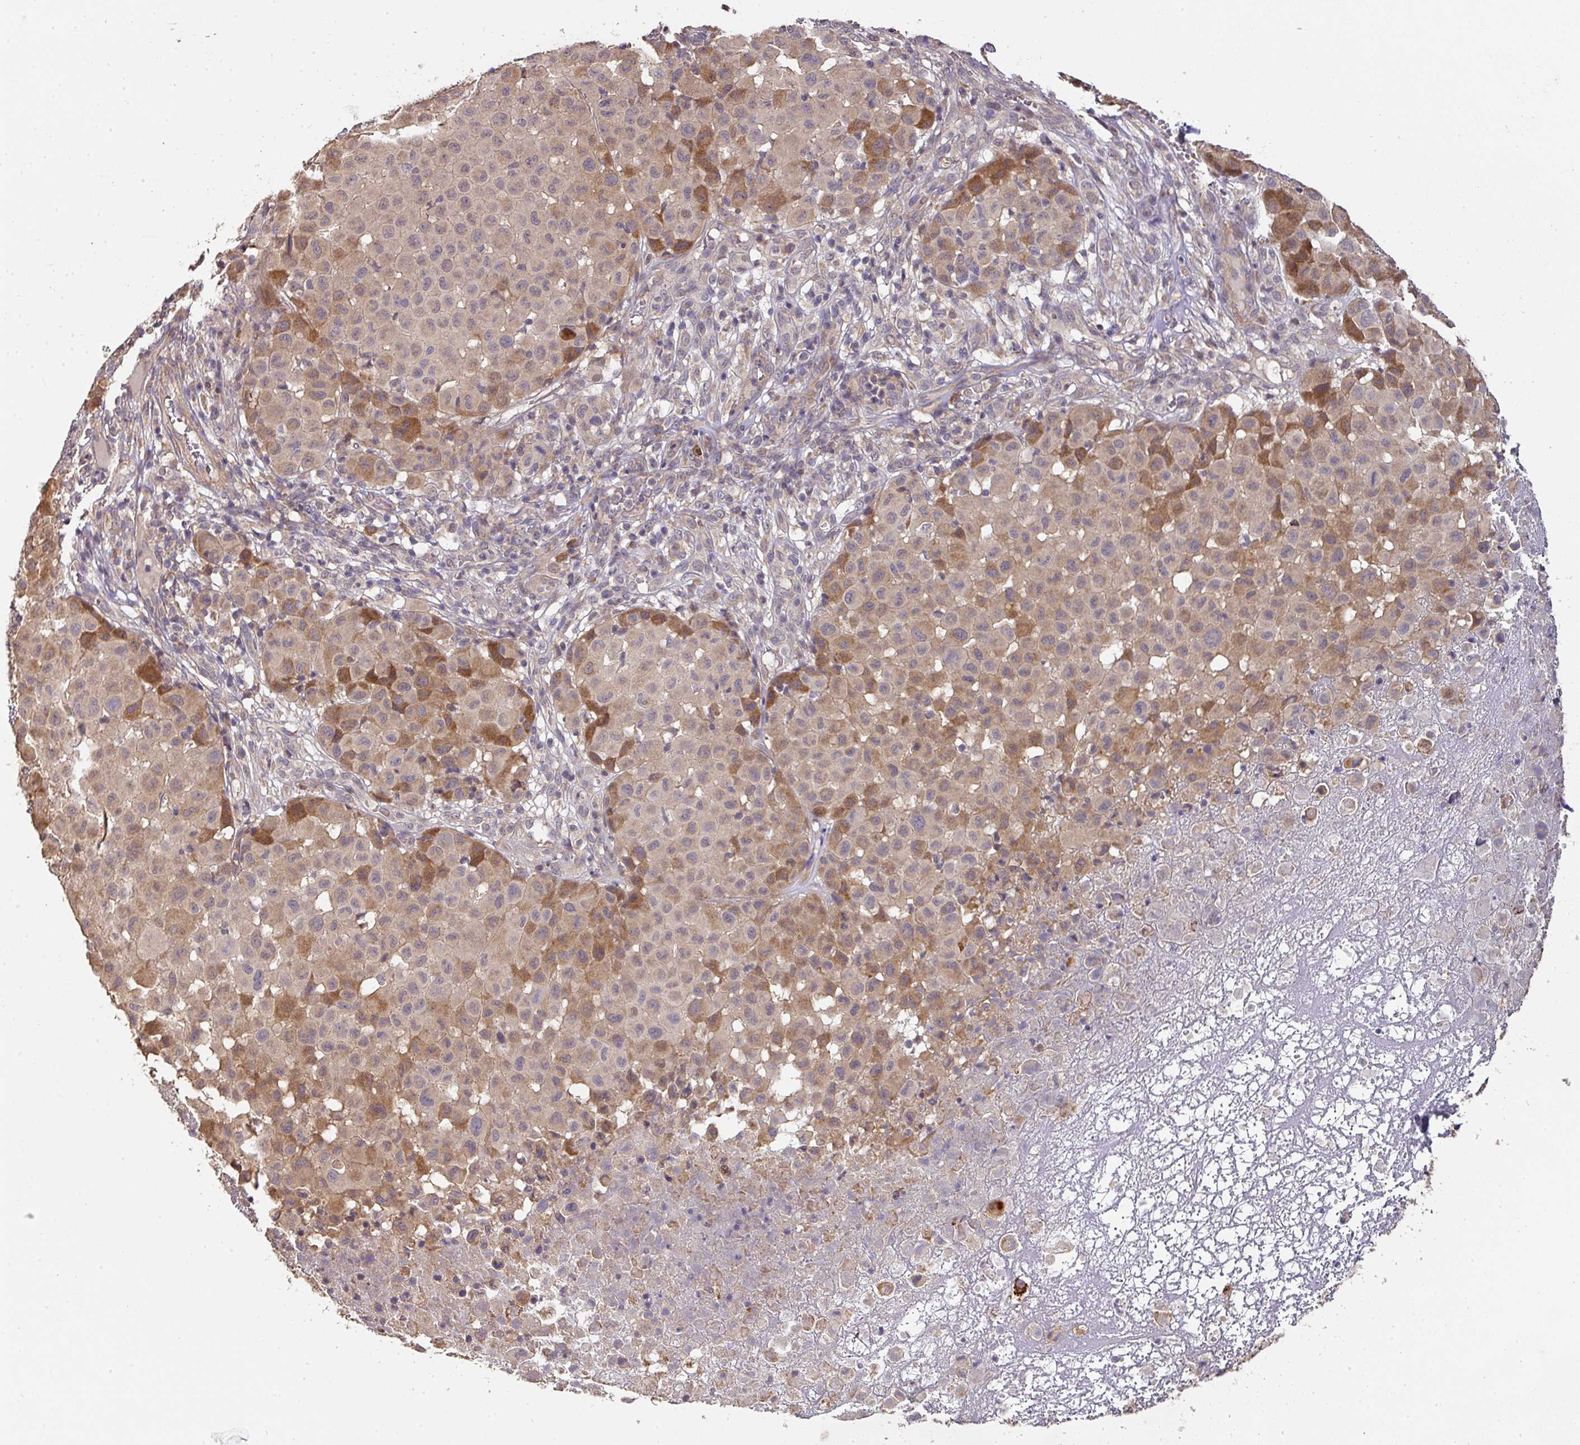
{"staining": {"intensity": "moderate", "quantity": "25%-75%", "location": "cytoplasmic/membranous"}, "tissue": "melanoma", "cell_type": "Tumor cells", "image_type": "cancer", "snomed": [{"axis": "morphology", "description": "Malignant melanoma, NOS"}, {"axis": "topography", "description": "Skin"}], "caption": "IHC micrograph of human melanoma stained for a protein (brown), which exhibits medium levels of moderate cytoplasmic/membranous staining in approximately 25%-75% of tumor cells.", "gene": "ACVR2B", "patient": {"sex": "male", "age": 73}}